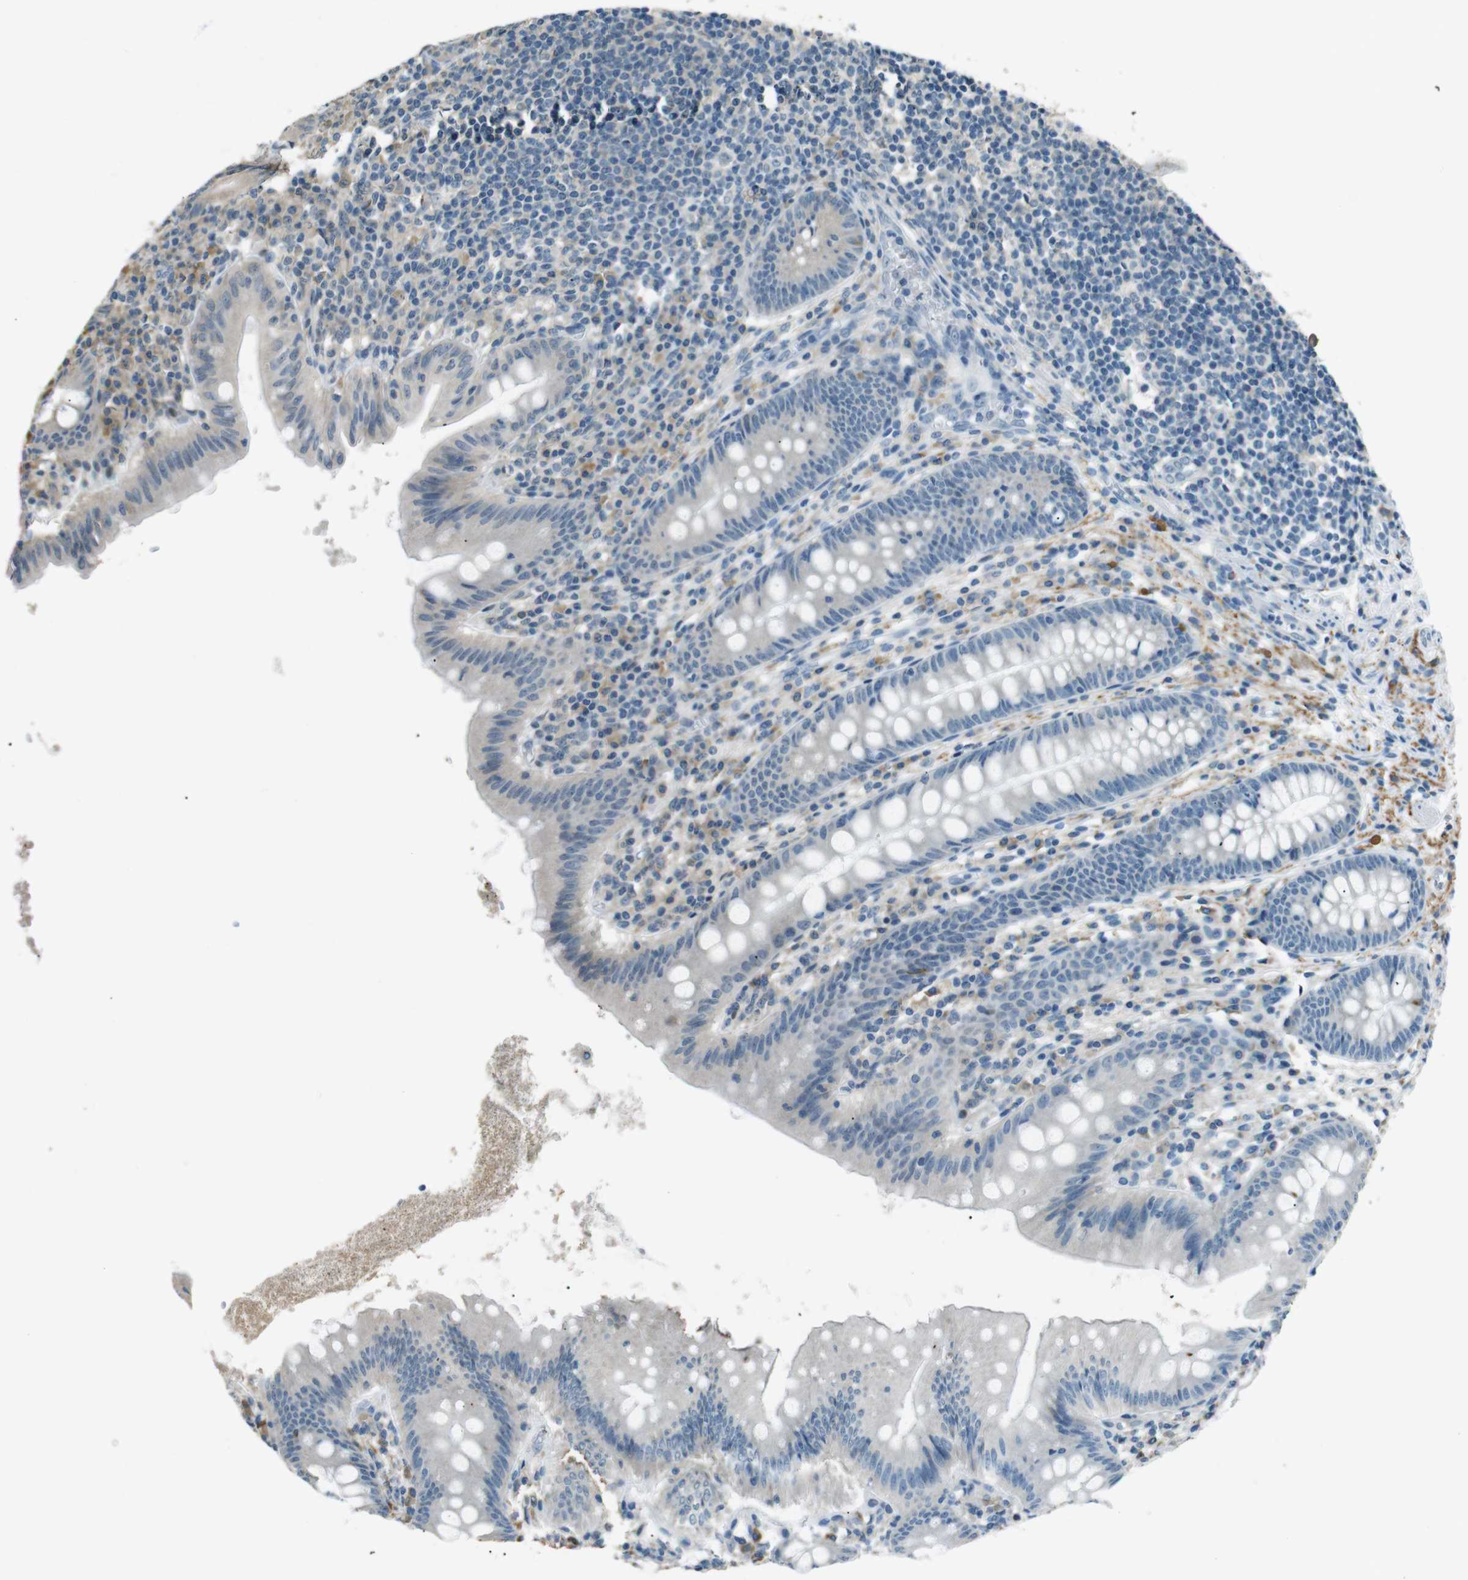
{"staining": {"intensity": "weak", "quantity": "<25%", "location": "cytoplasmic/membranous"}, "tissue": "appendix", "cell_type": "Glandular cells", "image_type": "normal", "snomed": [{"axis": "morphology", "description": "Normal tissue, NOS"}, {"axis": "topography", "description": "Appendix"}], "caption": "Micrograph shows no protein expression in glandular cells of normal appendix.", "gene": "MAGI2", "patient": {"sex": "male", "age": 56}}